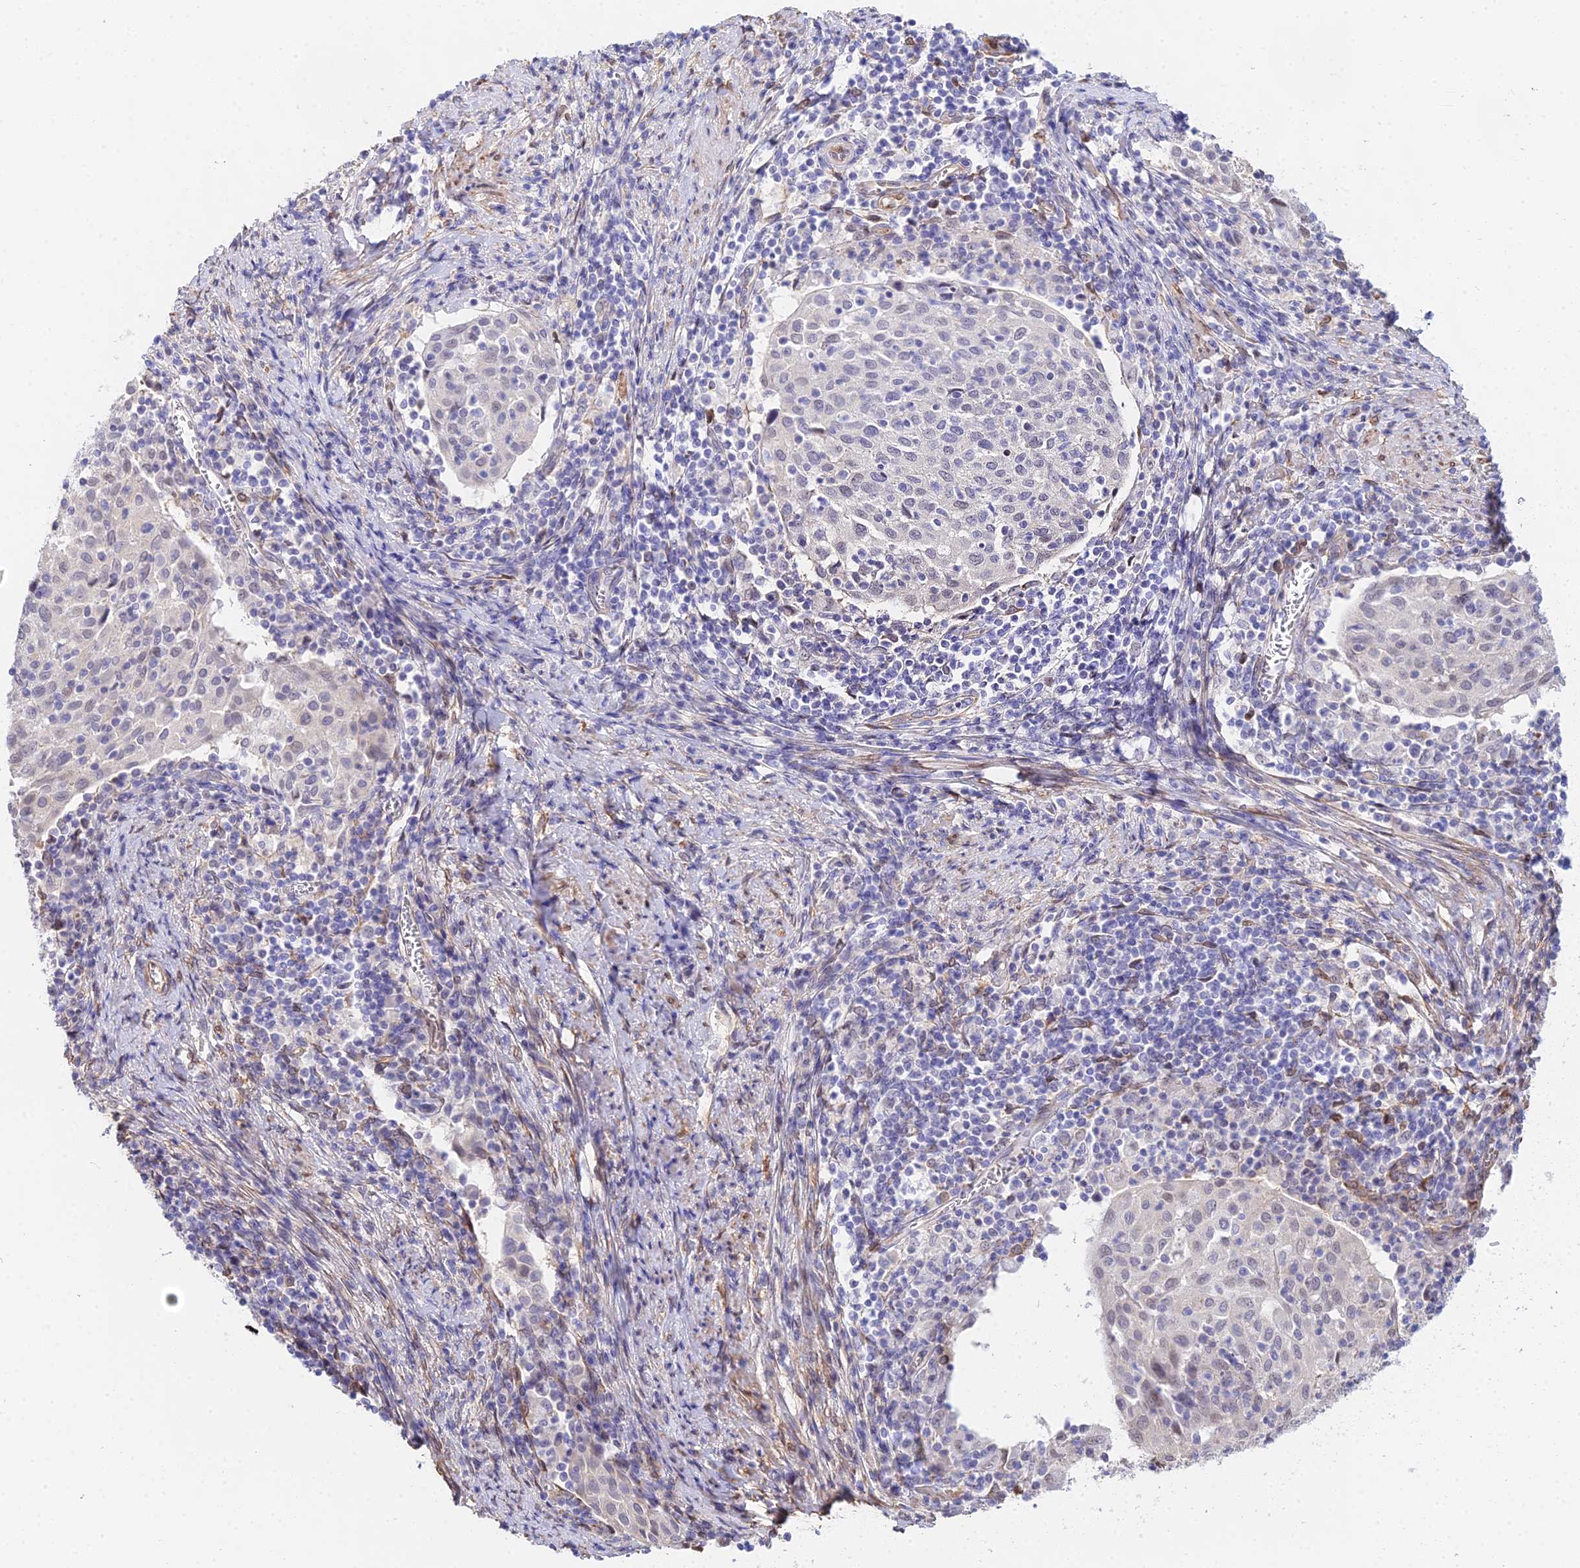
{"staining": {"intensity": "negative", "quantity": "none", "location": "none"}, "tissue": "cervical cancer", "cell_type": "Tumor cells", "image_type": "cancer", "snomed": [{"axis": "morphology", "description": "Squamous cell carcinoma, NOS"}, {"axis": "topography", "description": "Cervix"}], "caption": "An IHC photomicrograph of squamous cell carcinoma (cervical) is shown. There is no staining in tumor cells of squamous cell carcinoma (cervical).", "gene": "MXRA7", "patient": {"sex": "female", "age": 52}}